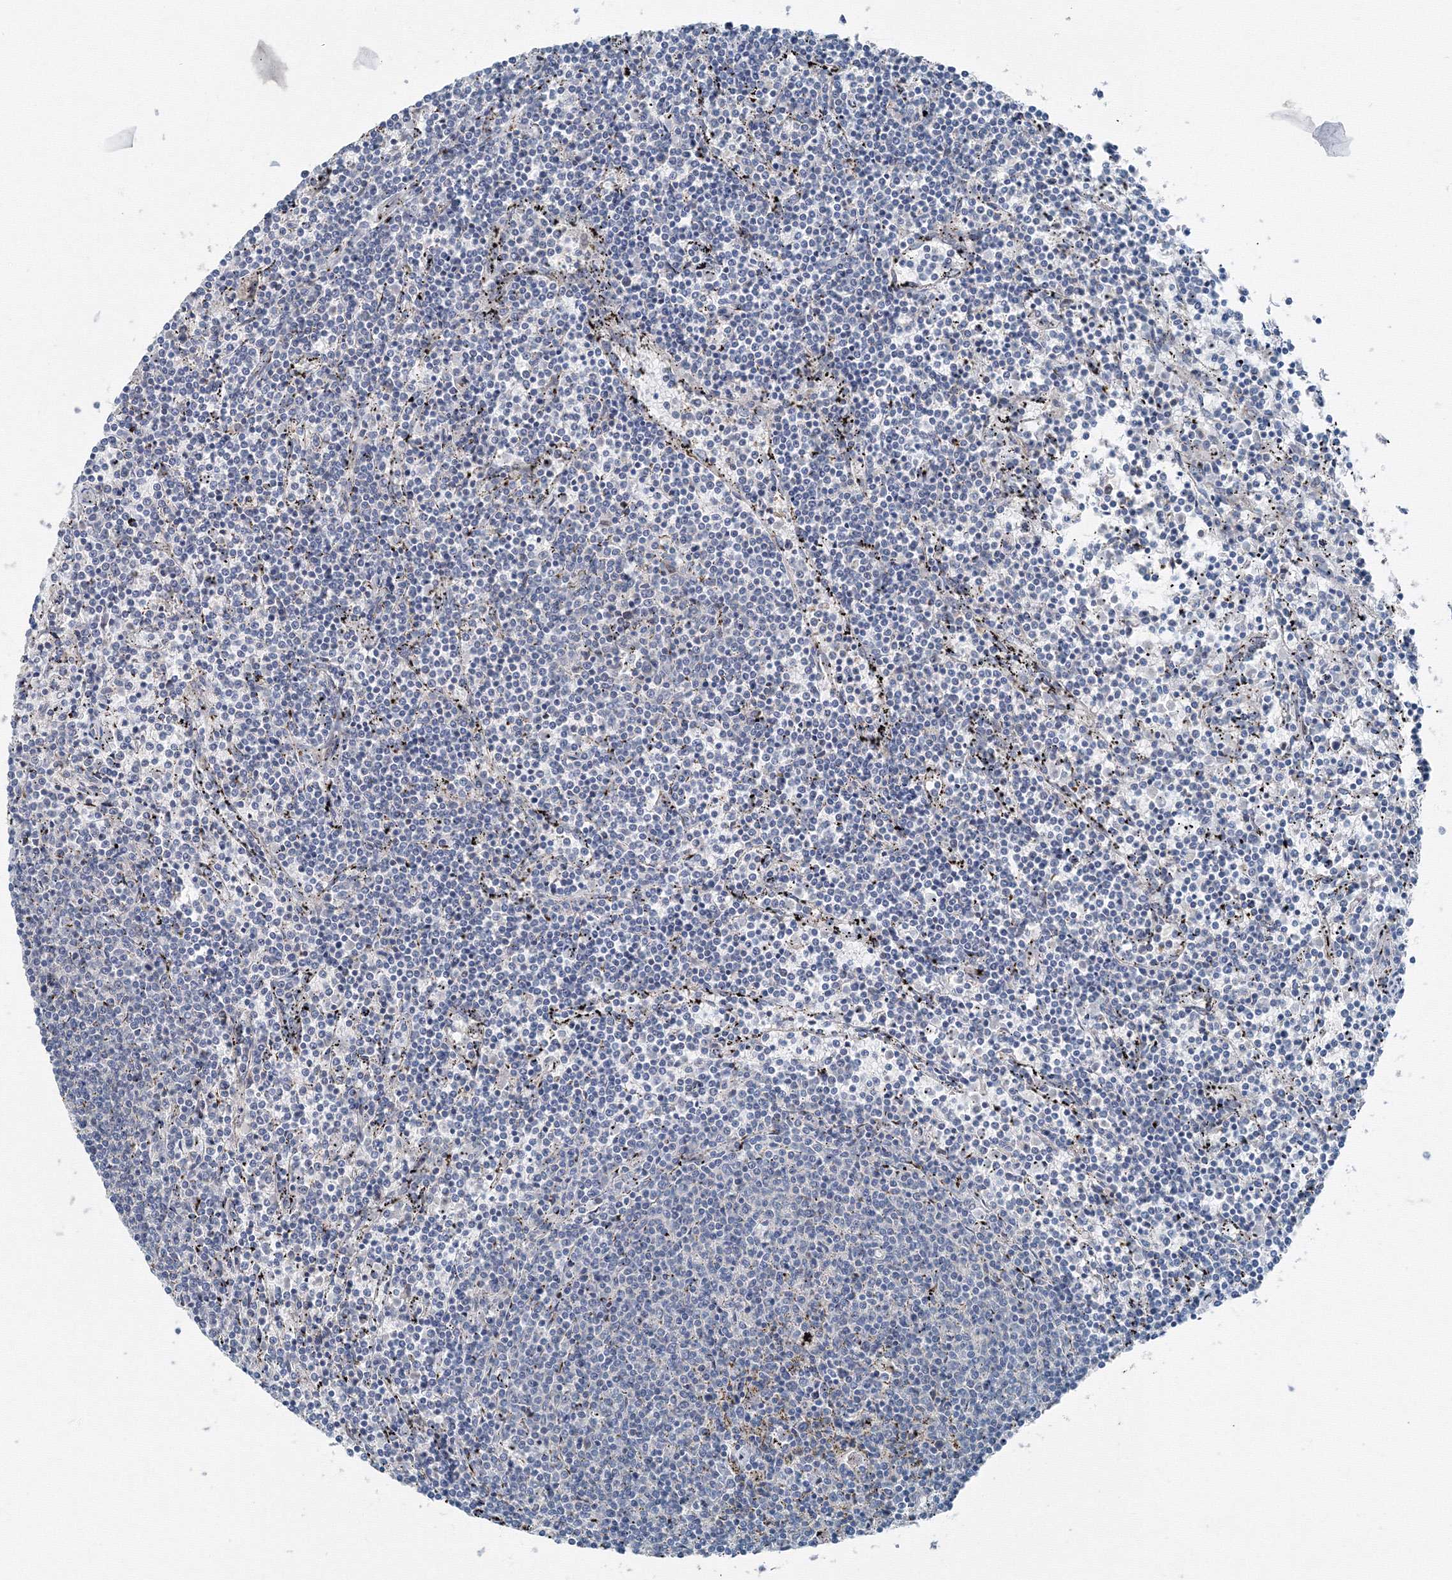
{"staining": {"intensity": "negative", "quantity": "none", "location": "none"}, "tissue": "lymphoma", "cell_type": "Tumor cells", "image_type": "cancer", "snomed": [{"axis": "morphology", "description": "Malignant lymphoma, non-Hodgkin's type, Low grade"}, {"axis": "topography", "description": "Spleen"}], "caption": "Immunohistochemical staining of lymphoma displays no significant positivity in tumor cells.", "gene": "AASDH", "patient": {"sex": "female", "age": 50}}